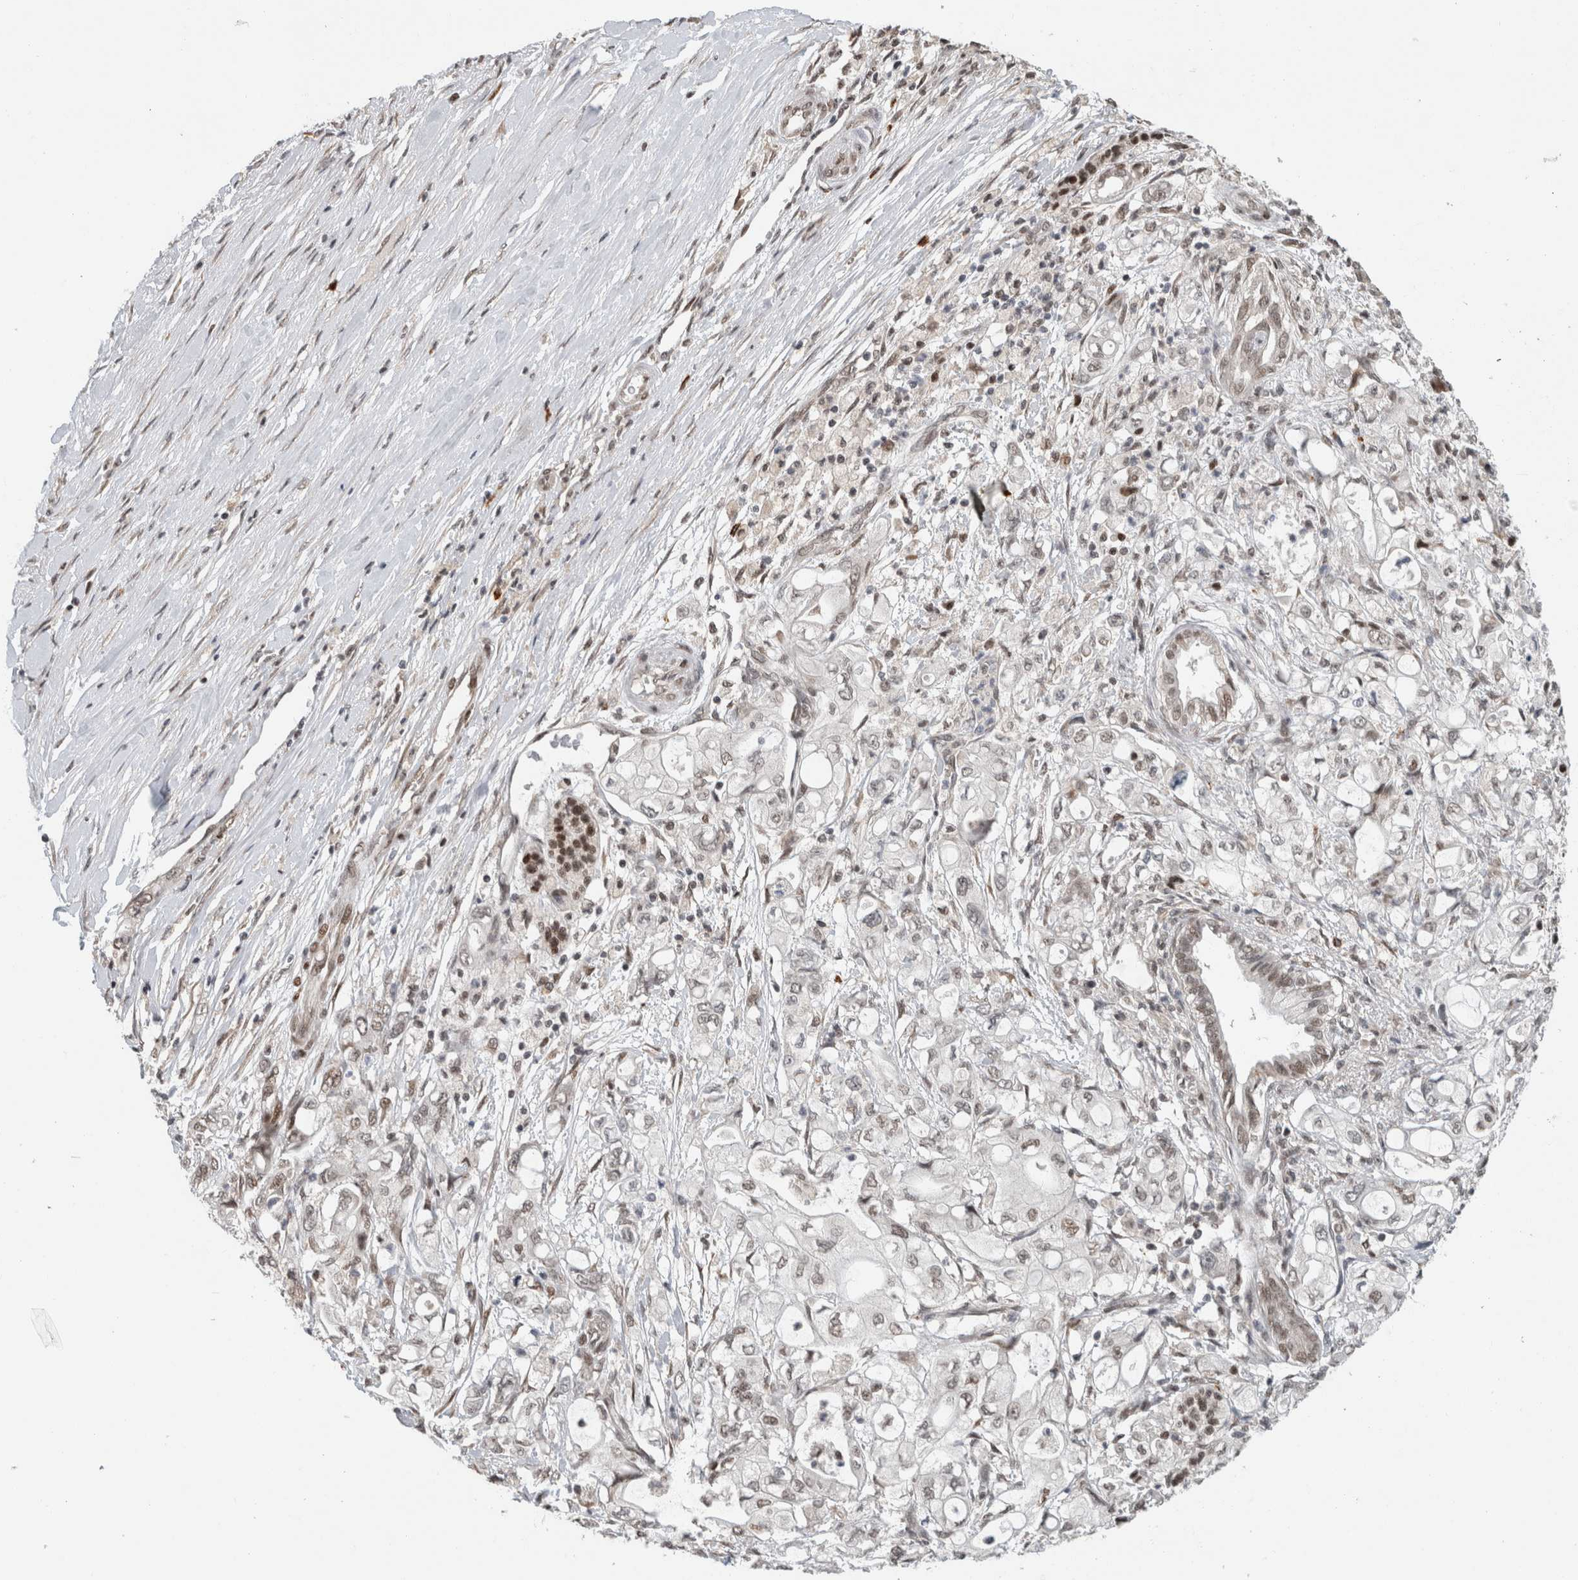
{"staining": {"intensity": "weak", "quantity": "<25%", "location": "nuclear"}, "tissue": "pancreatic cancer", "cell_type": "Tumor cells", "image_type": "cancer", "snomed": [{"axis": "morphology", "description": "Adenocarcinoma, NOS"}, {"axis": "topography", "description": "Pancreas"}], "caption": "Tumor cells show no significant expression in pancreatic adenocarcinoma.", "gene": "HNRNPR", "patient": {"sex": "male", "age": 79}}